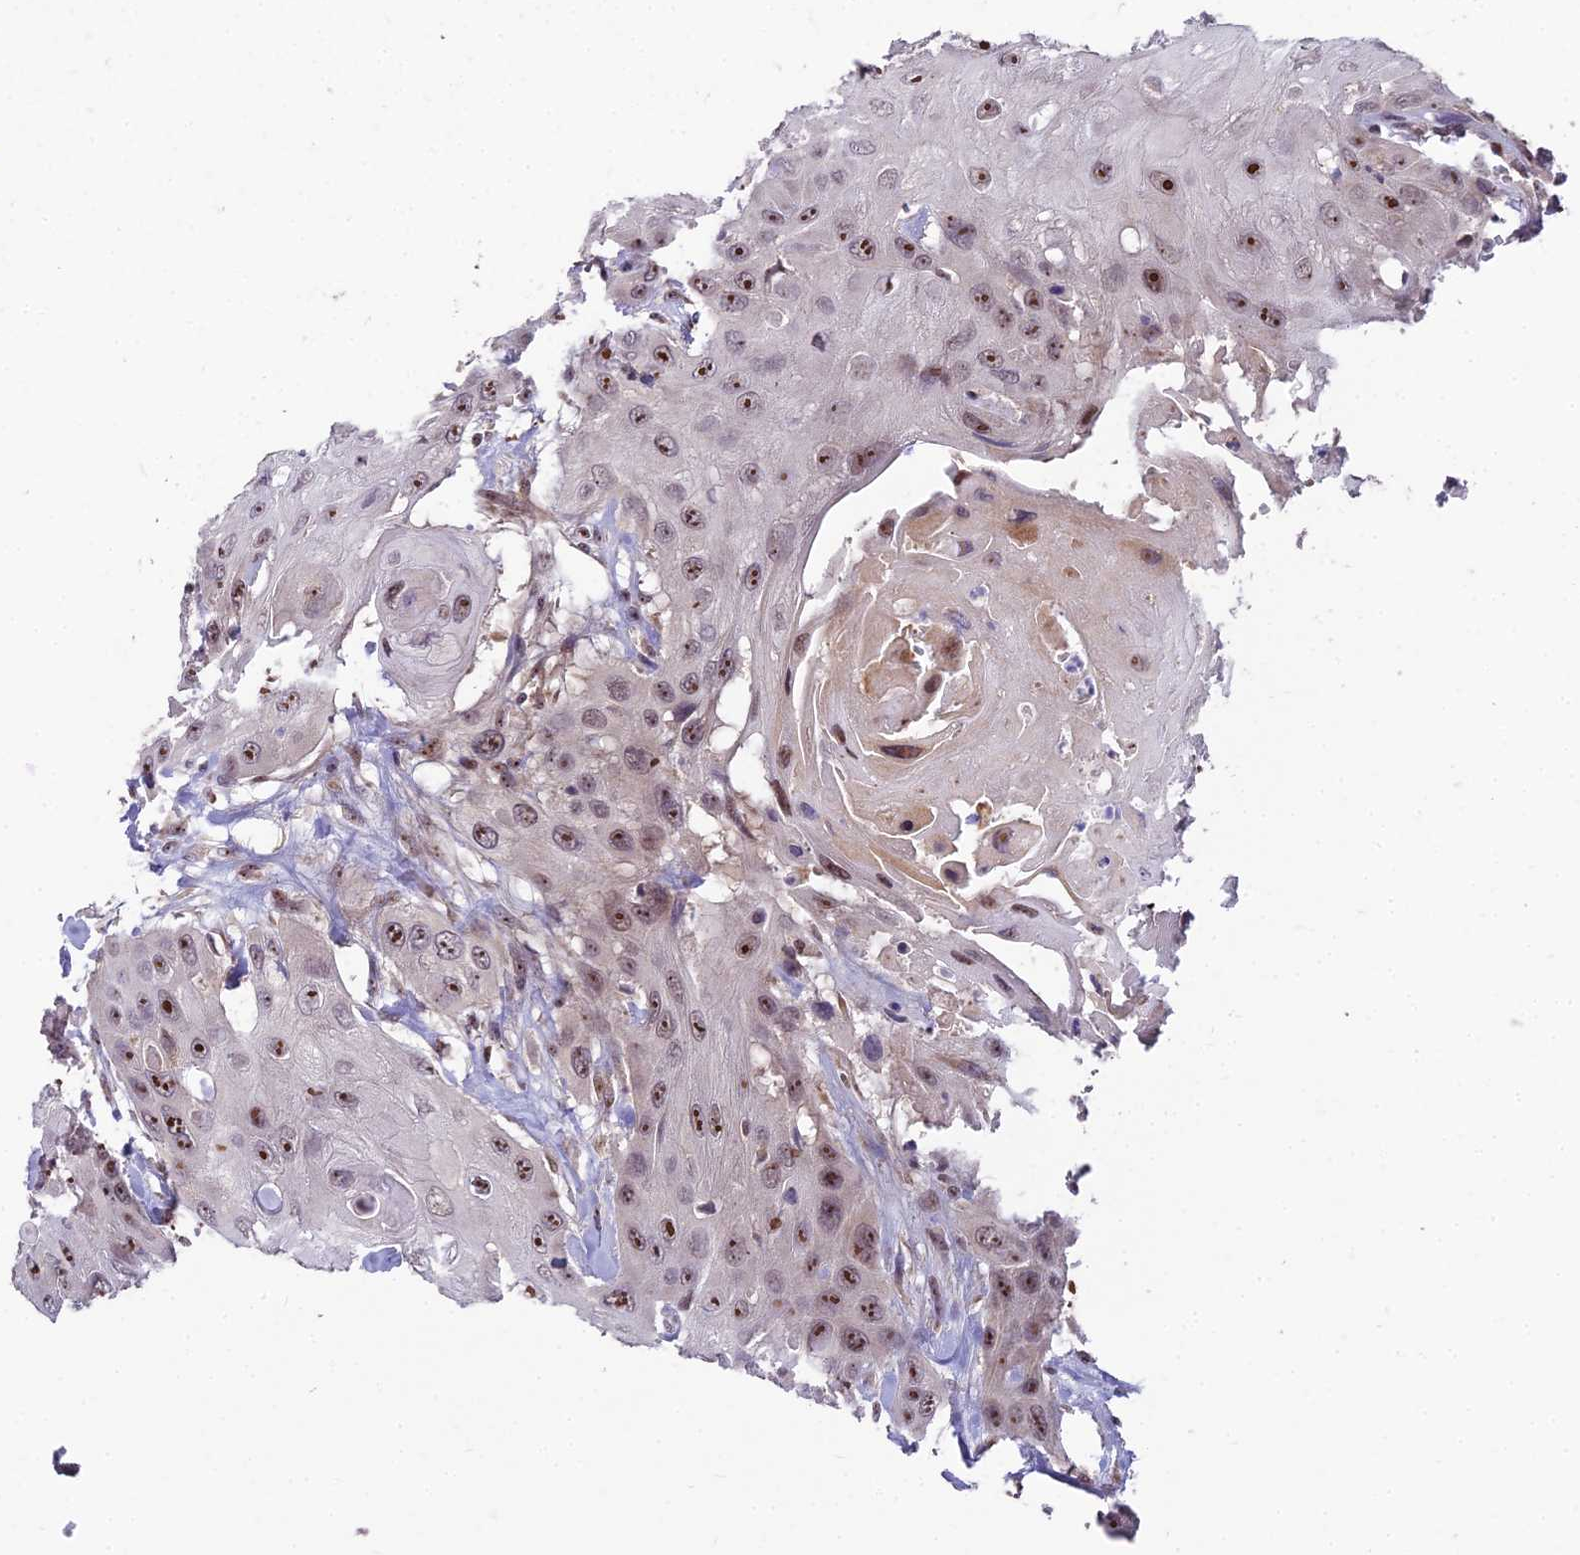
{"staining": {"intensity": "moderate", "quantity": ">75%", "location": "nuclear"}, "tissue": "head and neck cancer", "cell_type": "Tumor cells", "image_type": "cancer", "snomed": [{"axis": "morphology", "description": "Squamous cell carcinoma, NOS"}, {"axis": "topography", "description": "Head-Neck"}], "caption": "Approximately >75% of tumor cells in head and neck cancer (squamous cell carcinoma) reveal moderate nuclear protein expression as visualized by brown immunohistochemical staining.", "gene": "ZNF333", "patient": {"sex": "male", "age": 81}}